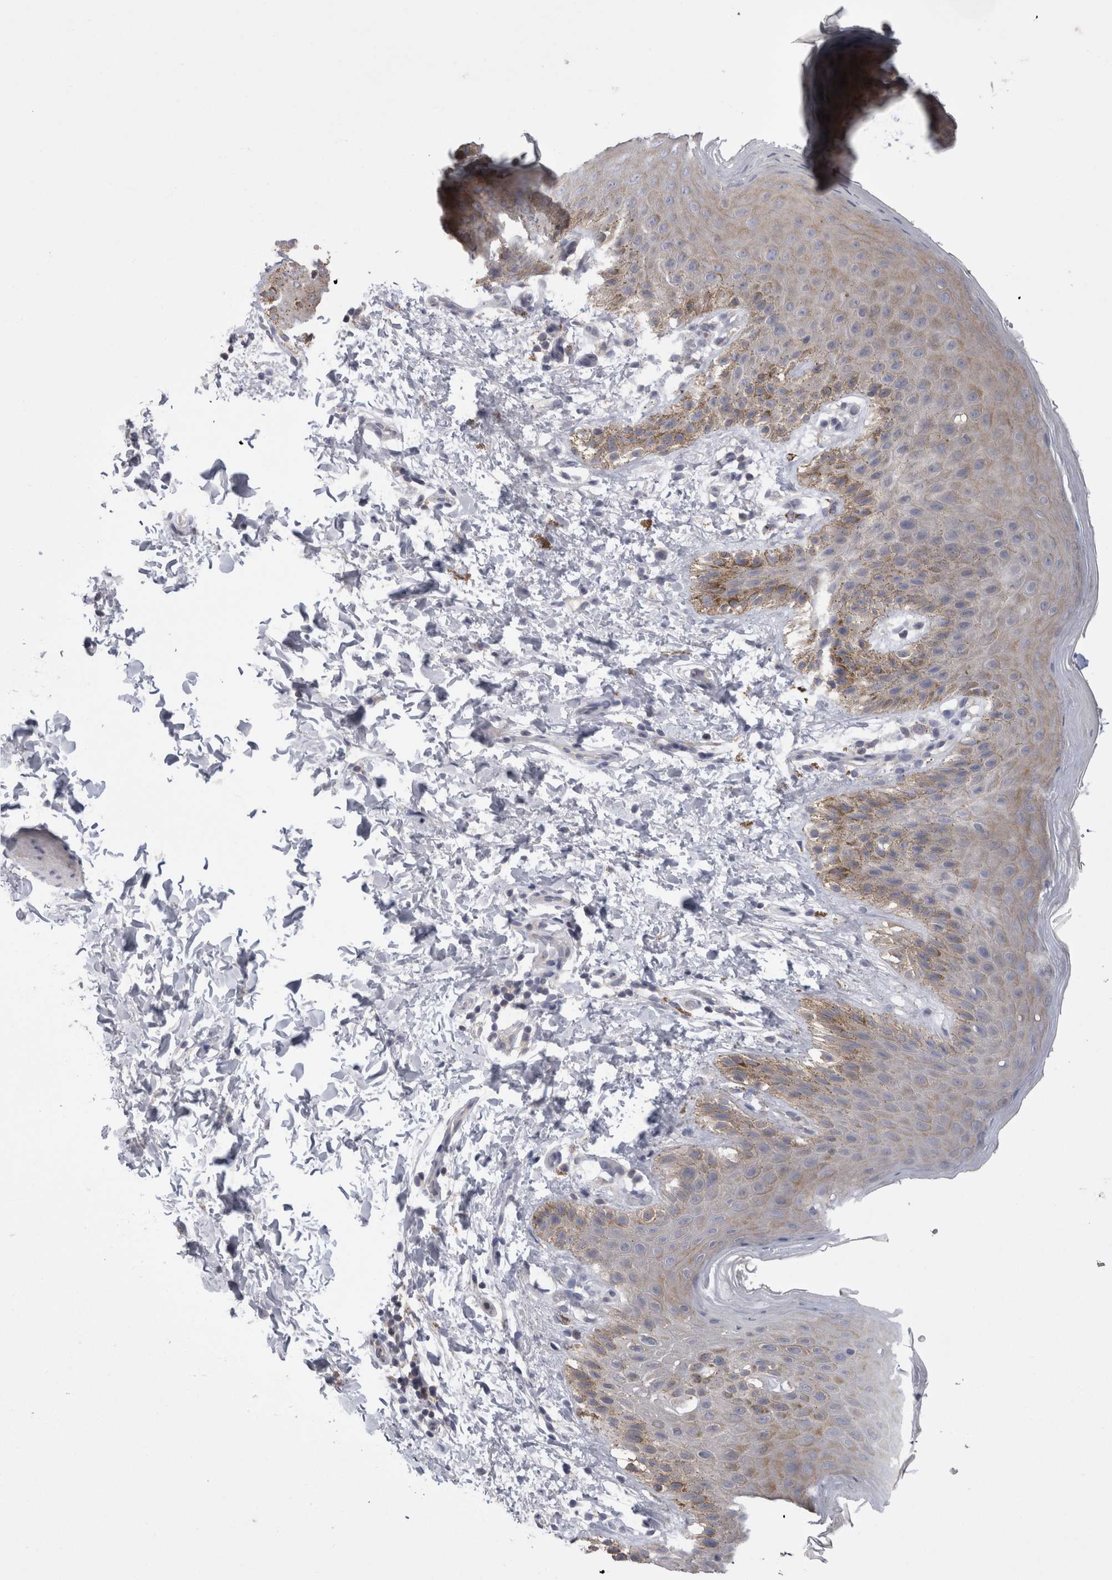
{"staining": {"intensity": "moderate", "quantity": "<25%", "location": "cytoplasmic/membranous"}, "tissue": "skin", "cell_type": "Epidermal cells", "image_type": "normal", "snomed": [{"axis": "morphology", "description": "Normal tissue, NOS"}, {"axis": "topography", "description": "Anal"}, {"axis": "topography", "description": "Peripheral nerve tissue"}], "caption": "Moderate cytoplasmic/membranous protein staining is identified in approximately <25% of epidermal cells in skin. The staining was performed using DAB (3,3'-diaminobenzidine) to visualize the protein expression in brown, while the nuclei were stained in blue with hematoxylin (Magnification: 20x).", "gene": "OTOR", "patient": {"sex": "male", "age": 44}}